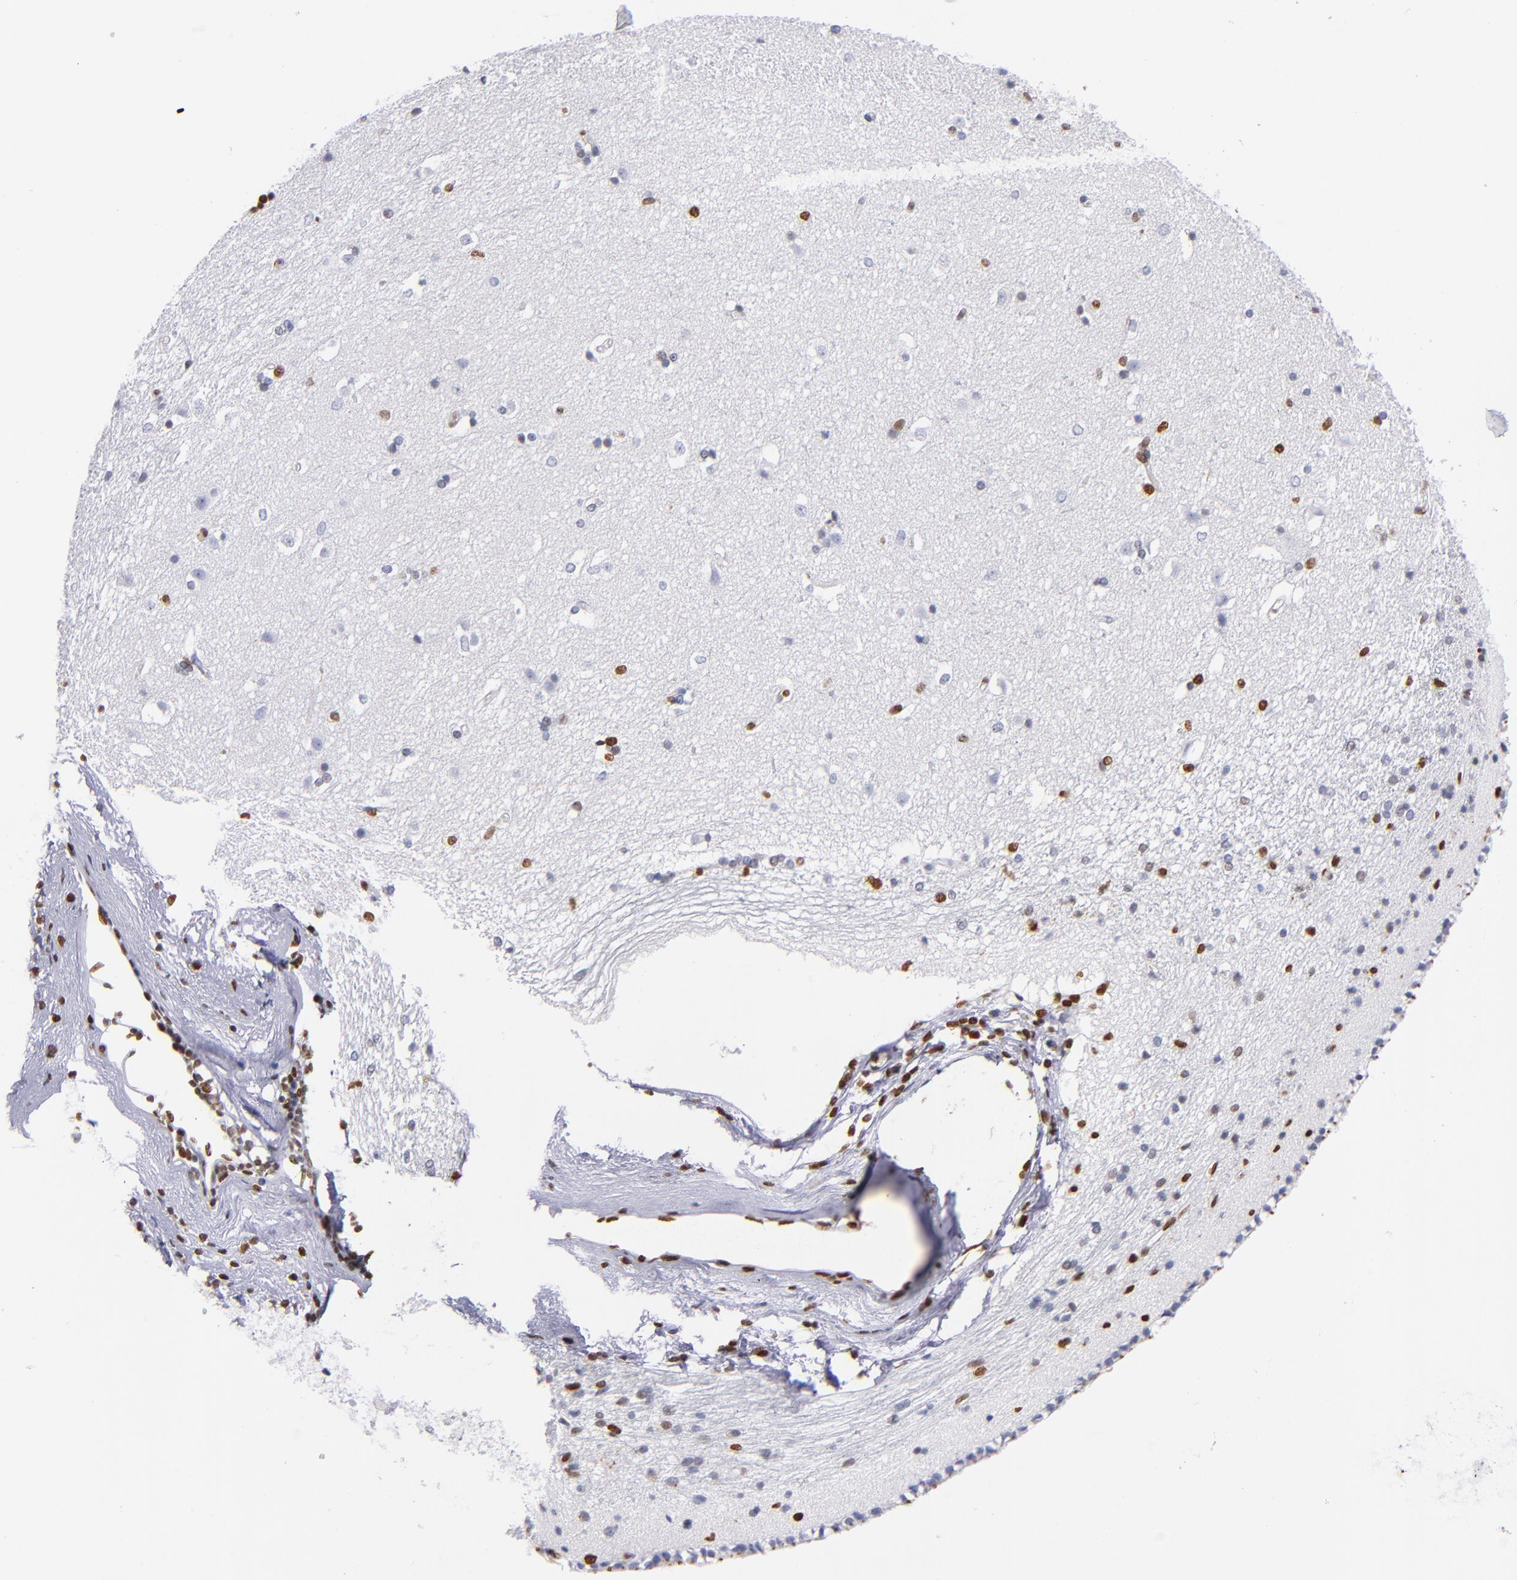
{"staining": {"intensity": "moderate", "quantity": "<25%", "location": "nuclear"}, "tissue": "caudate", "cell_type": "Glial cells", "image_type": "normal", "snomed": [{"axis": "morphology", "description": "Normal tissue, NOS"}, {"axis": "topography", "description": "Lateral ventricle wall"}], "caption": "The micrograph shows immunohistochemical staining of unremarkable caudate. There is moderate nuclear positivity is seen in about <25% of glial cells. (DAB (3,3'-diaminobenzidine) IHC with brightfield microscopy, high magnification).", "gene": "IFI16", "patient": {"sex": "female", "age": 19}}